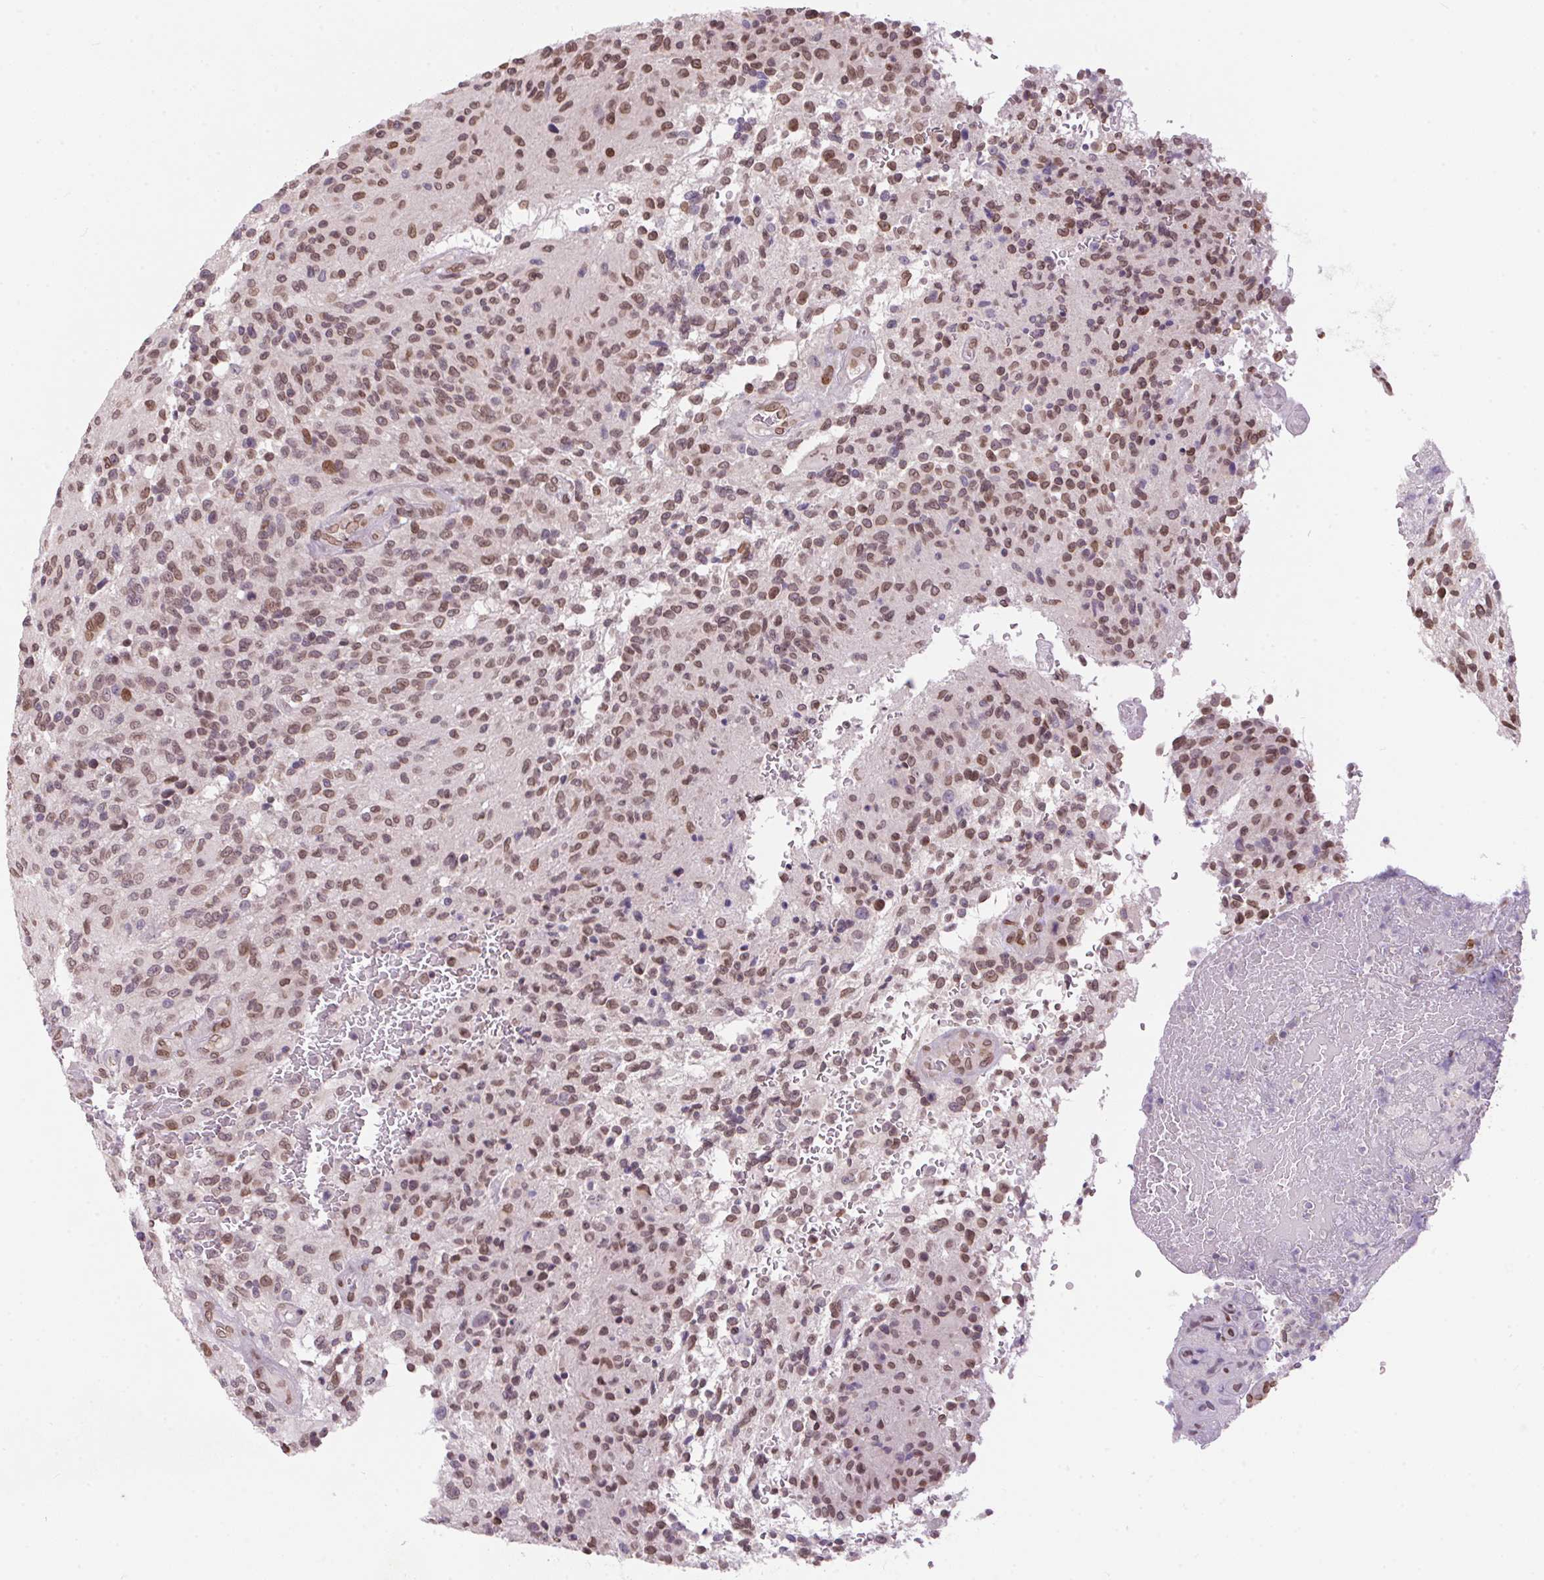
{"staining": {"intensity": "moderate", "quantity": ">75%", "location": "nuclear"}, "tissue": "glioma", "cell_type": "Tumor cells", "image_type": "cancer", "snomed": [{"axis": "morphology", "description": "Normal tissue, NOS"}, {"axis": "morphology", "description": "Glioma, malignant, High grade"}, {"axis": "topography", "description": "Cerebral cortex"}], "caption": "Human glioma stained for a protein (brown) displays moderate nuclear positive expression in about >75% of tumor cells.", "gene": "TMEM175", "patient": {"sex": "male", "age": 56}}